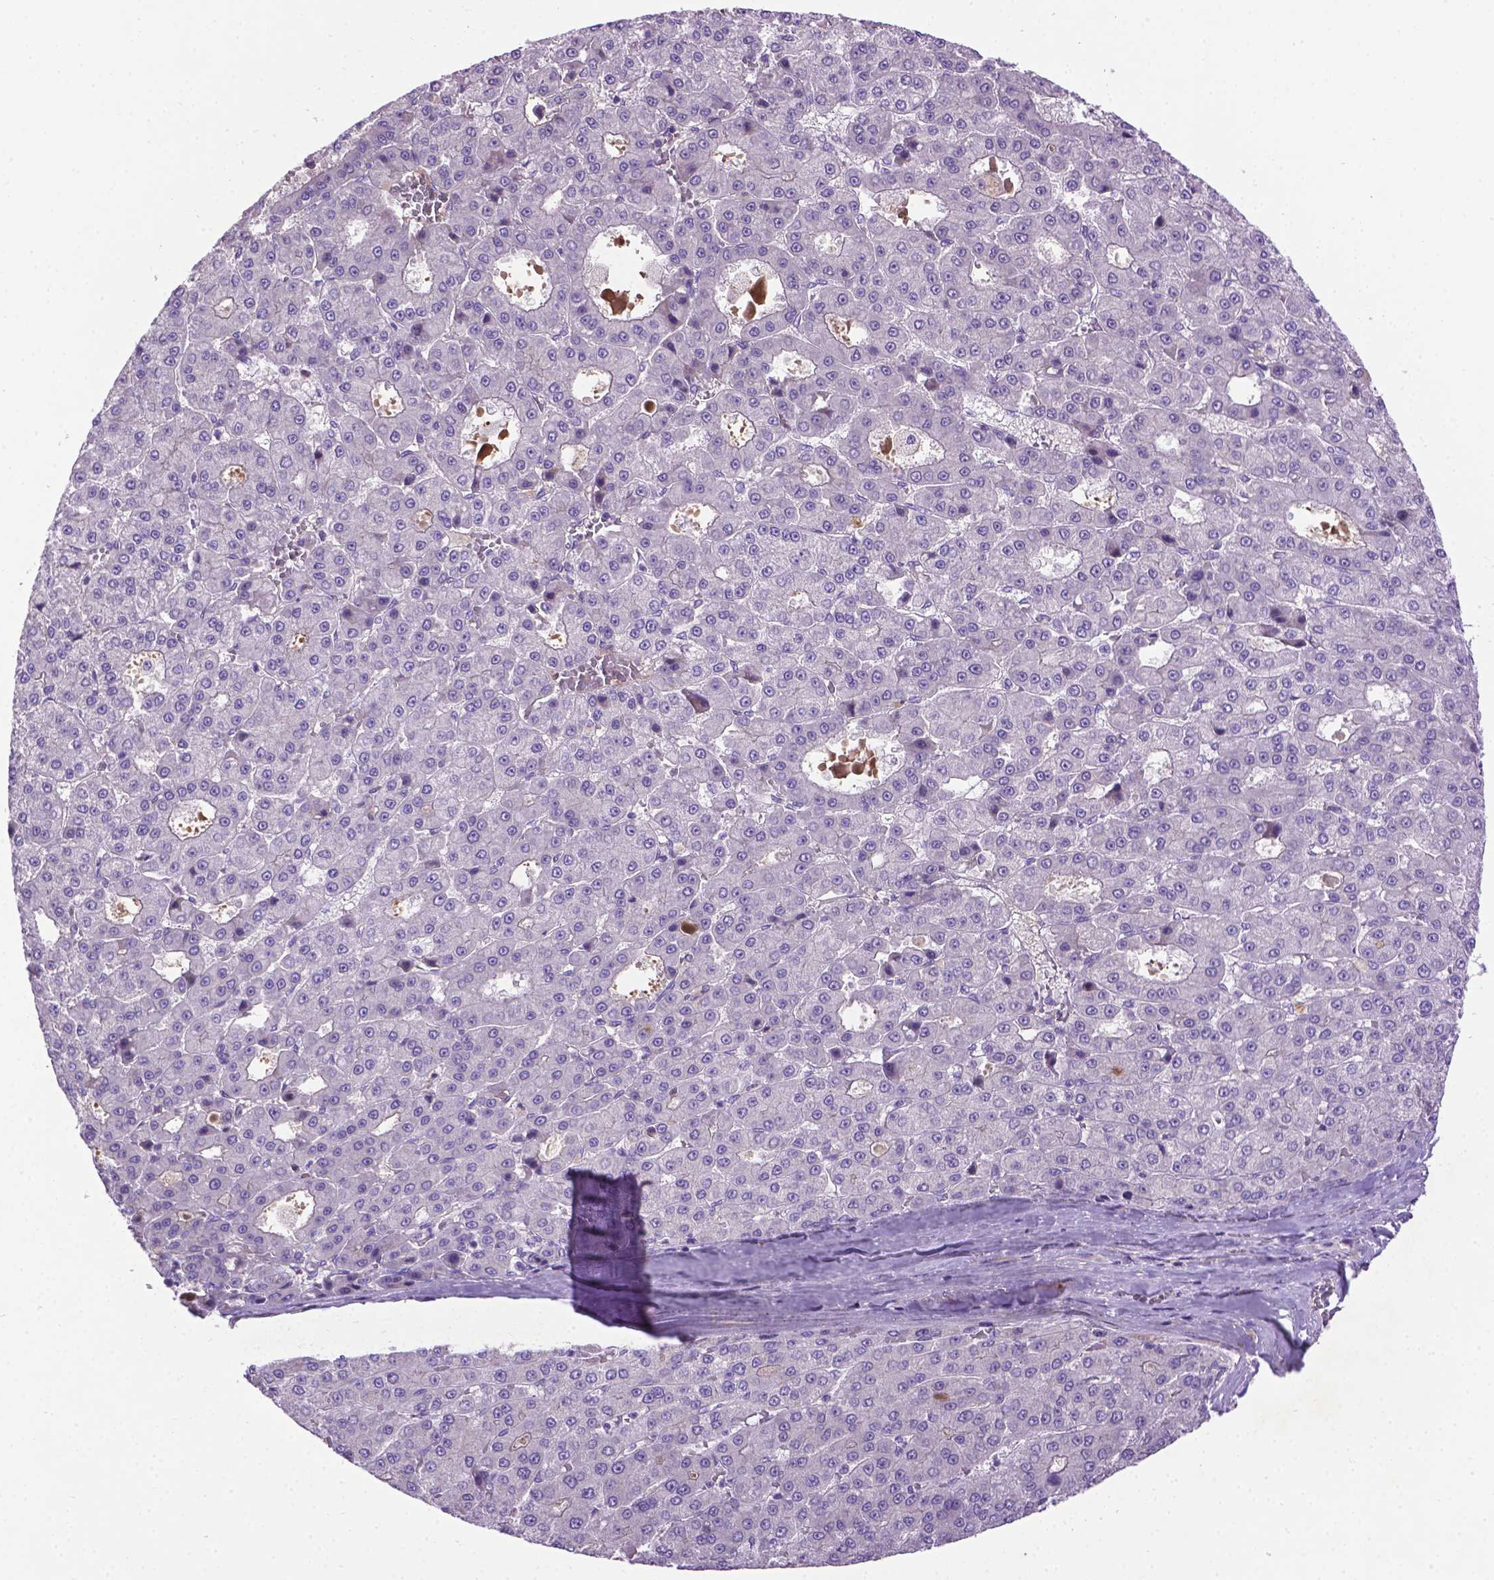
{"staining": {"intensity": "negative", "quantity": "none", "location": "none"}, "tissue": "liver cancer", "cell_type": "Tumor cells", "image_type": "cancer", "snomed": [{"axis": "morphology", "description": "Carcinoma, Hepatocellular, NOS"}, {"axis": "topography", "description": "Liver"}], "caption": "A micrograph of liver hepatocellular carcinoma stained for a protein reveals no brown staining in tumor cells.", "gene": "CCER2", "patient": {"sex": "male", "age": 70}}